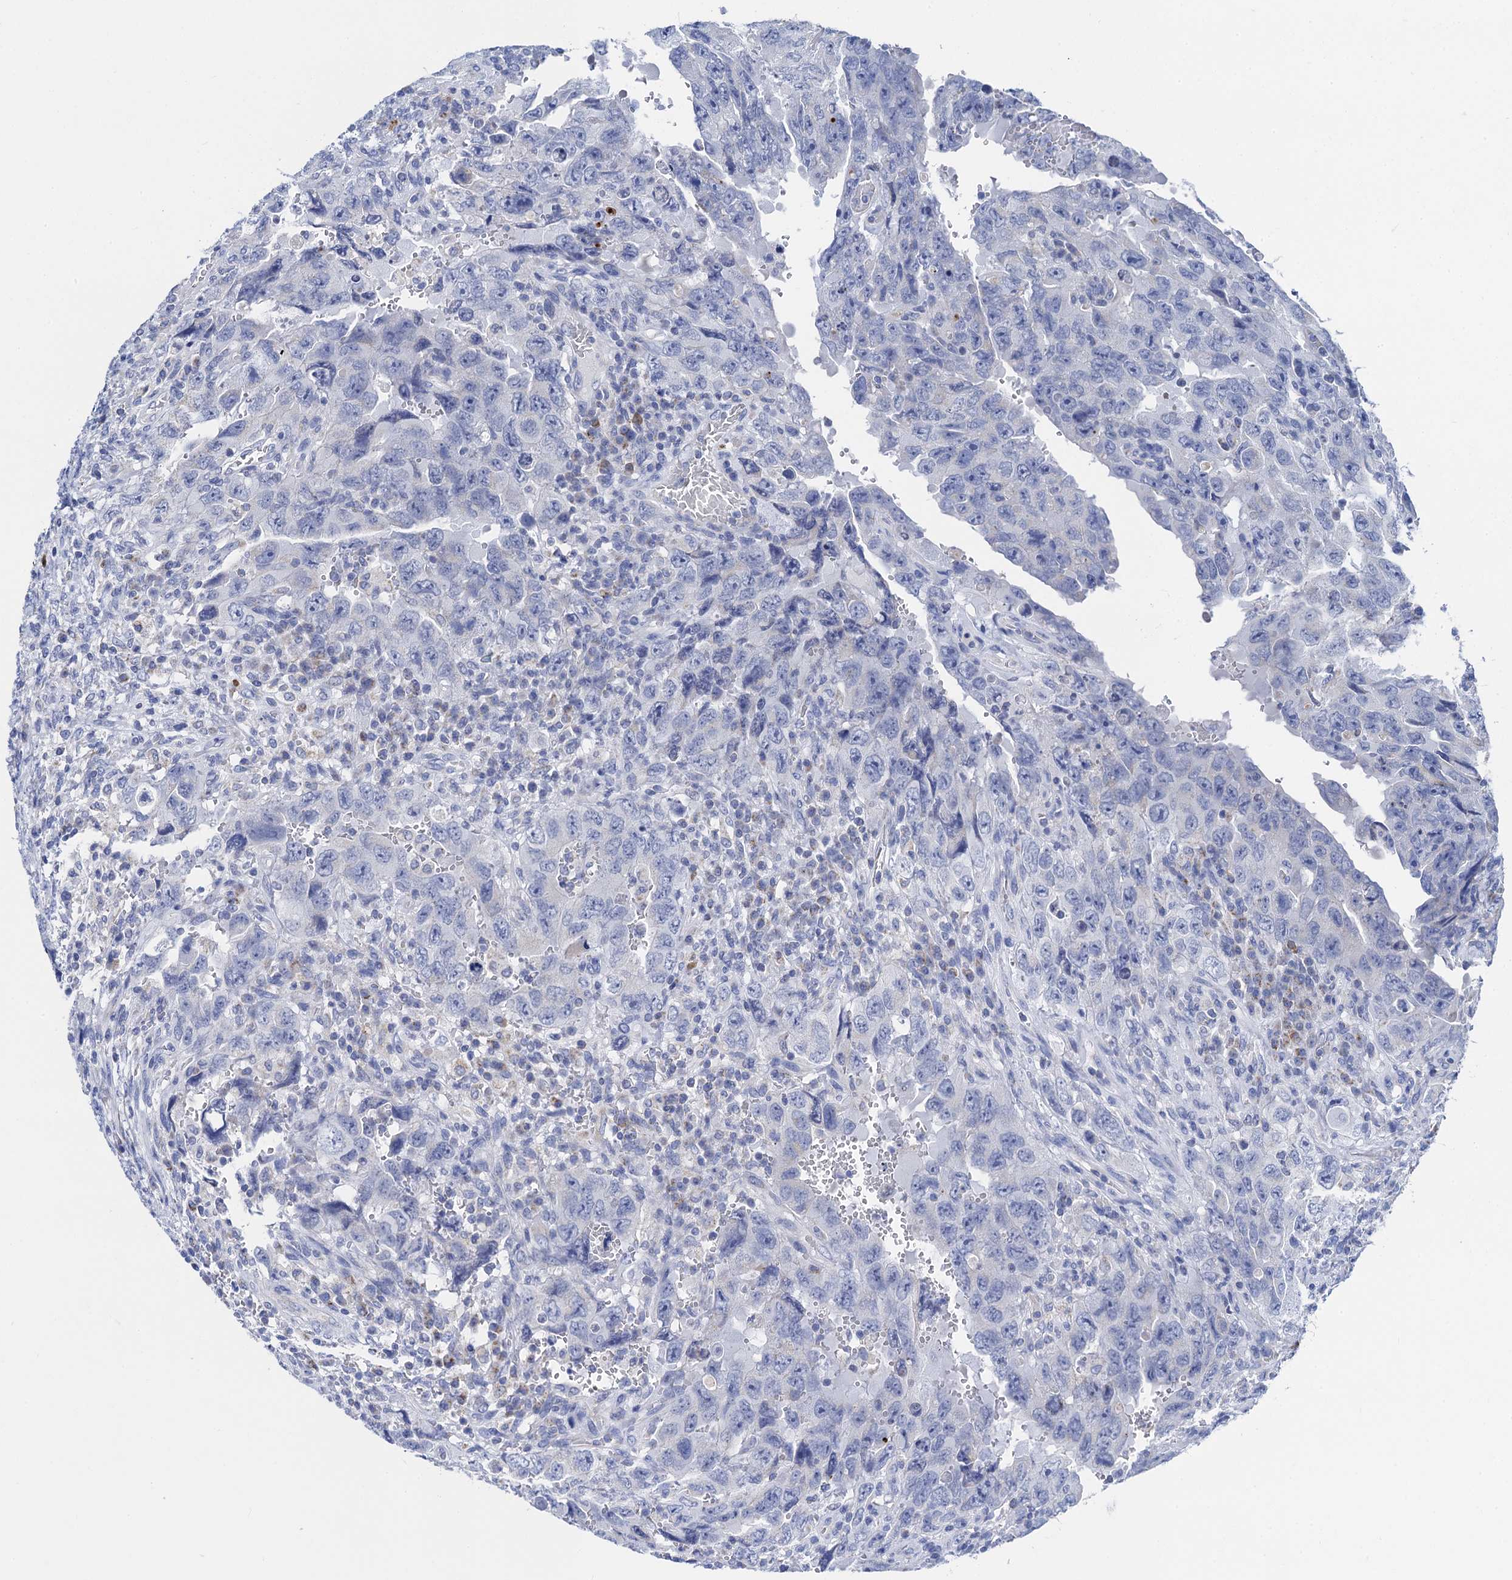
{"staining": {"intensity": "negative", "quantity": "none", "location": "none"}, "tissue": "testis cancer", "cell_type": "Tumor cells", "image_type": "cancer", "snomed": [{"axis": "morphology", "description": "Carcinoma, Embryonal, NOS"}, {"axis": "topography", "description": "Testis"}], "caption": "There is no significant staining in tumor cells of testis cancer (embryonal carcinoma). (DAB (3,3'-diaminobenzidine) immunohistochemistry, high magnification).", "gene": "ACADSB", "patient": {"sex": "male", "age": 26}}